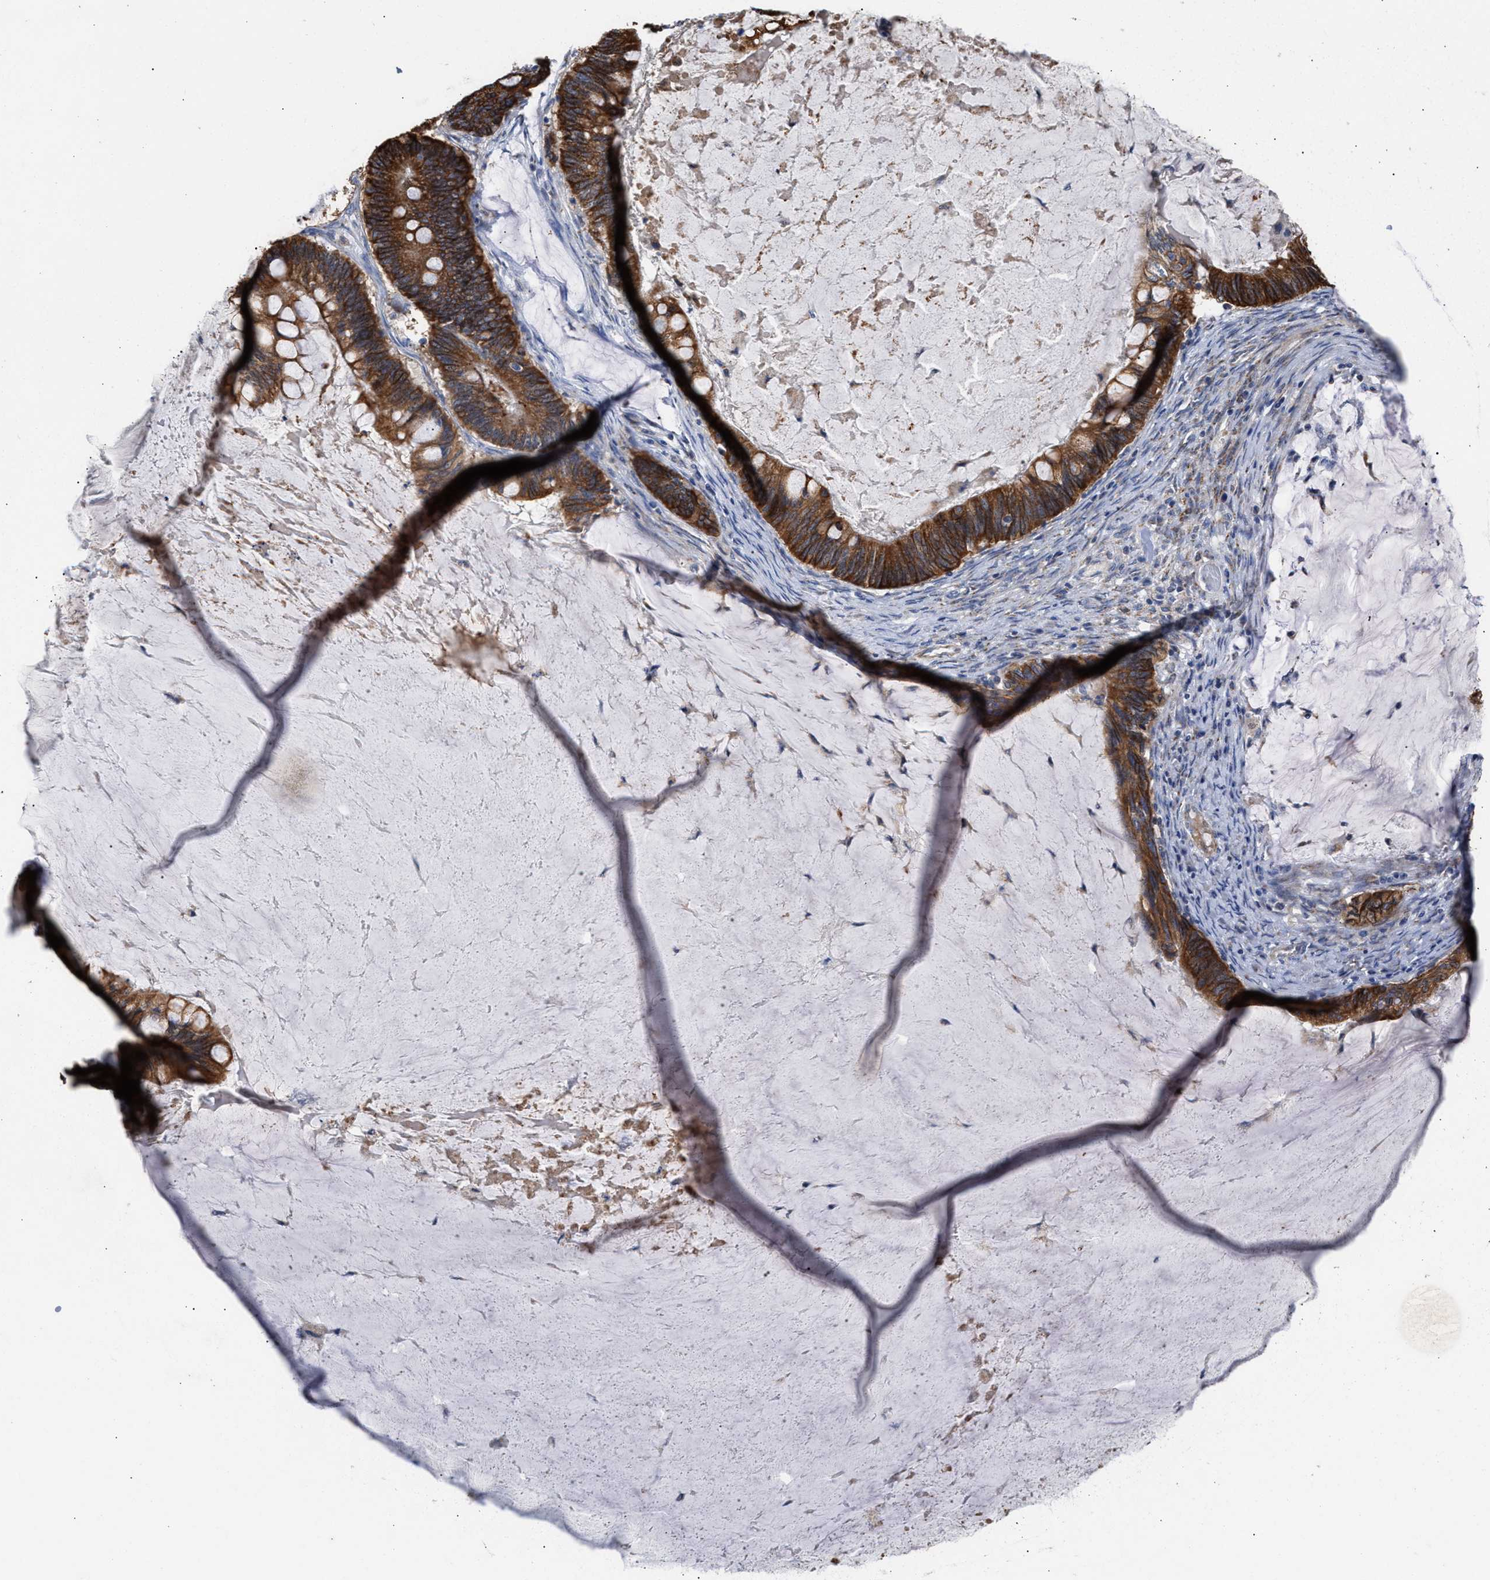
{"staining": {"intensity": "moderate", "quantity": ">75%", "location": "cytoplasmic/membranous"}, "tissue": "ovarian cancer", "cell_type": "Tumor cells", "image_type": "cancer", "snomed": [{"axis": "morphology", "description": "Cystadenocarcinoma, mucinous, NOS"}, {"axis": "topography", "description": "Ovary"}], "caption": "Protein staining of ovarian cancer (mucinous cystadenocarcinoma) tissue displays moderate cytoplasmic/membranous staining in about >75% of tumor cells.", "gene": "JAG1", "patient": {"sex": "female", "age": 61}}